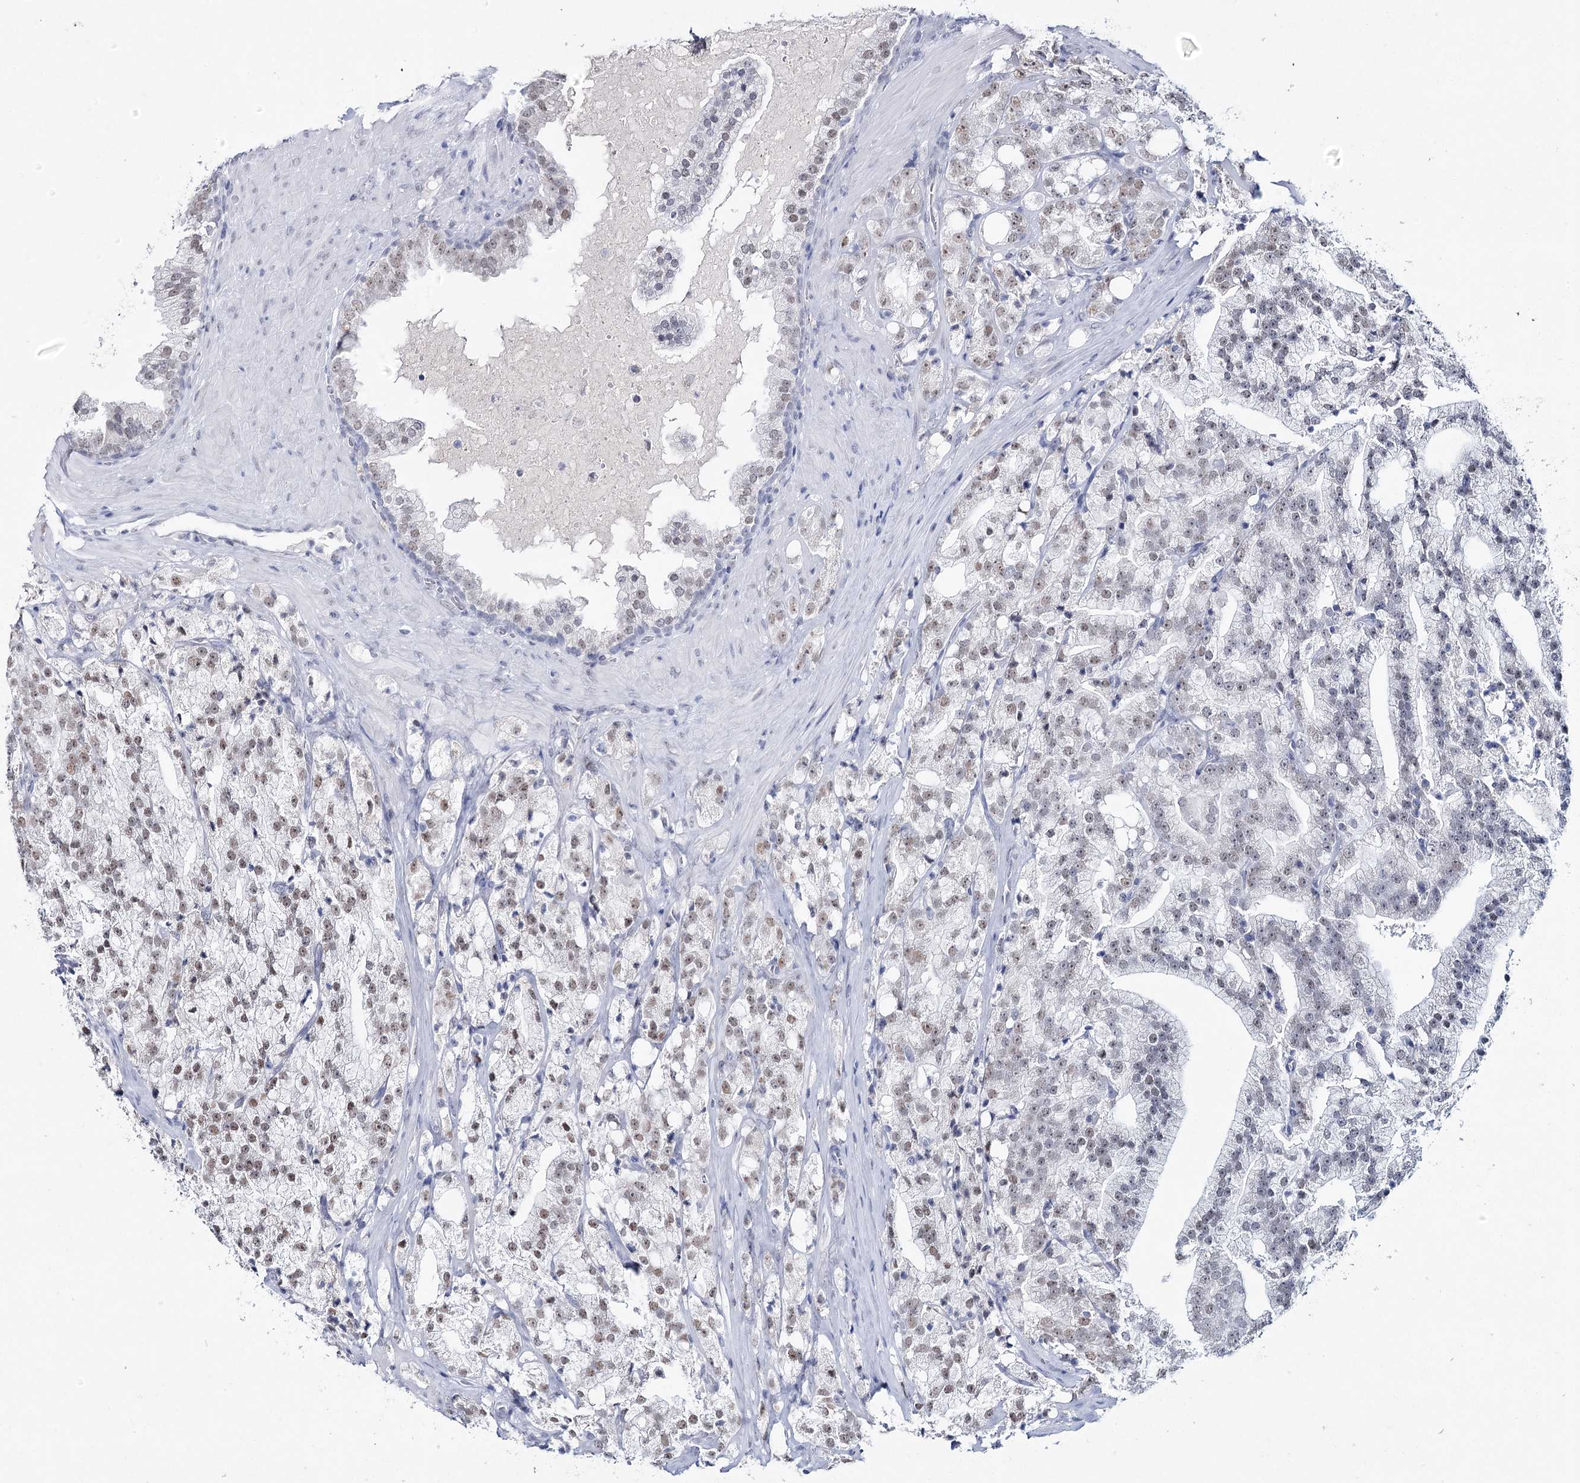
{"staining": {"intensity": "moderate", "quantity": "25%-75%", "location": "nuclear"}, "tissue": "prostate cancer", "cell_type": "Tumor cells", "image_type": "cancer", "snomed": [{"axis": "morphology", "description": "Adenocarcinoma, High grade"}, {"axis": "topography", "description": "Prostate"}], "caption": "There is medium levels of moderate nuclear positivity in tumor cells of prostate cancer, as demonstrated by immunohistochemical staining (brown color).", "gene": "ZC3H8", "patient": {"sex": "male", "age": 64}}